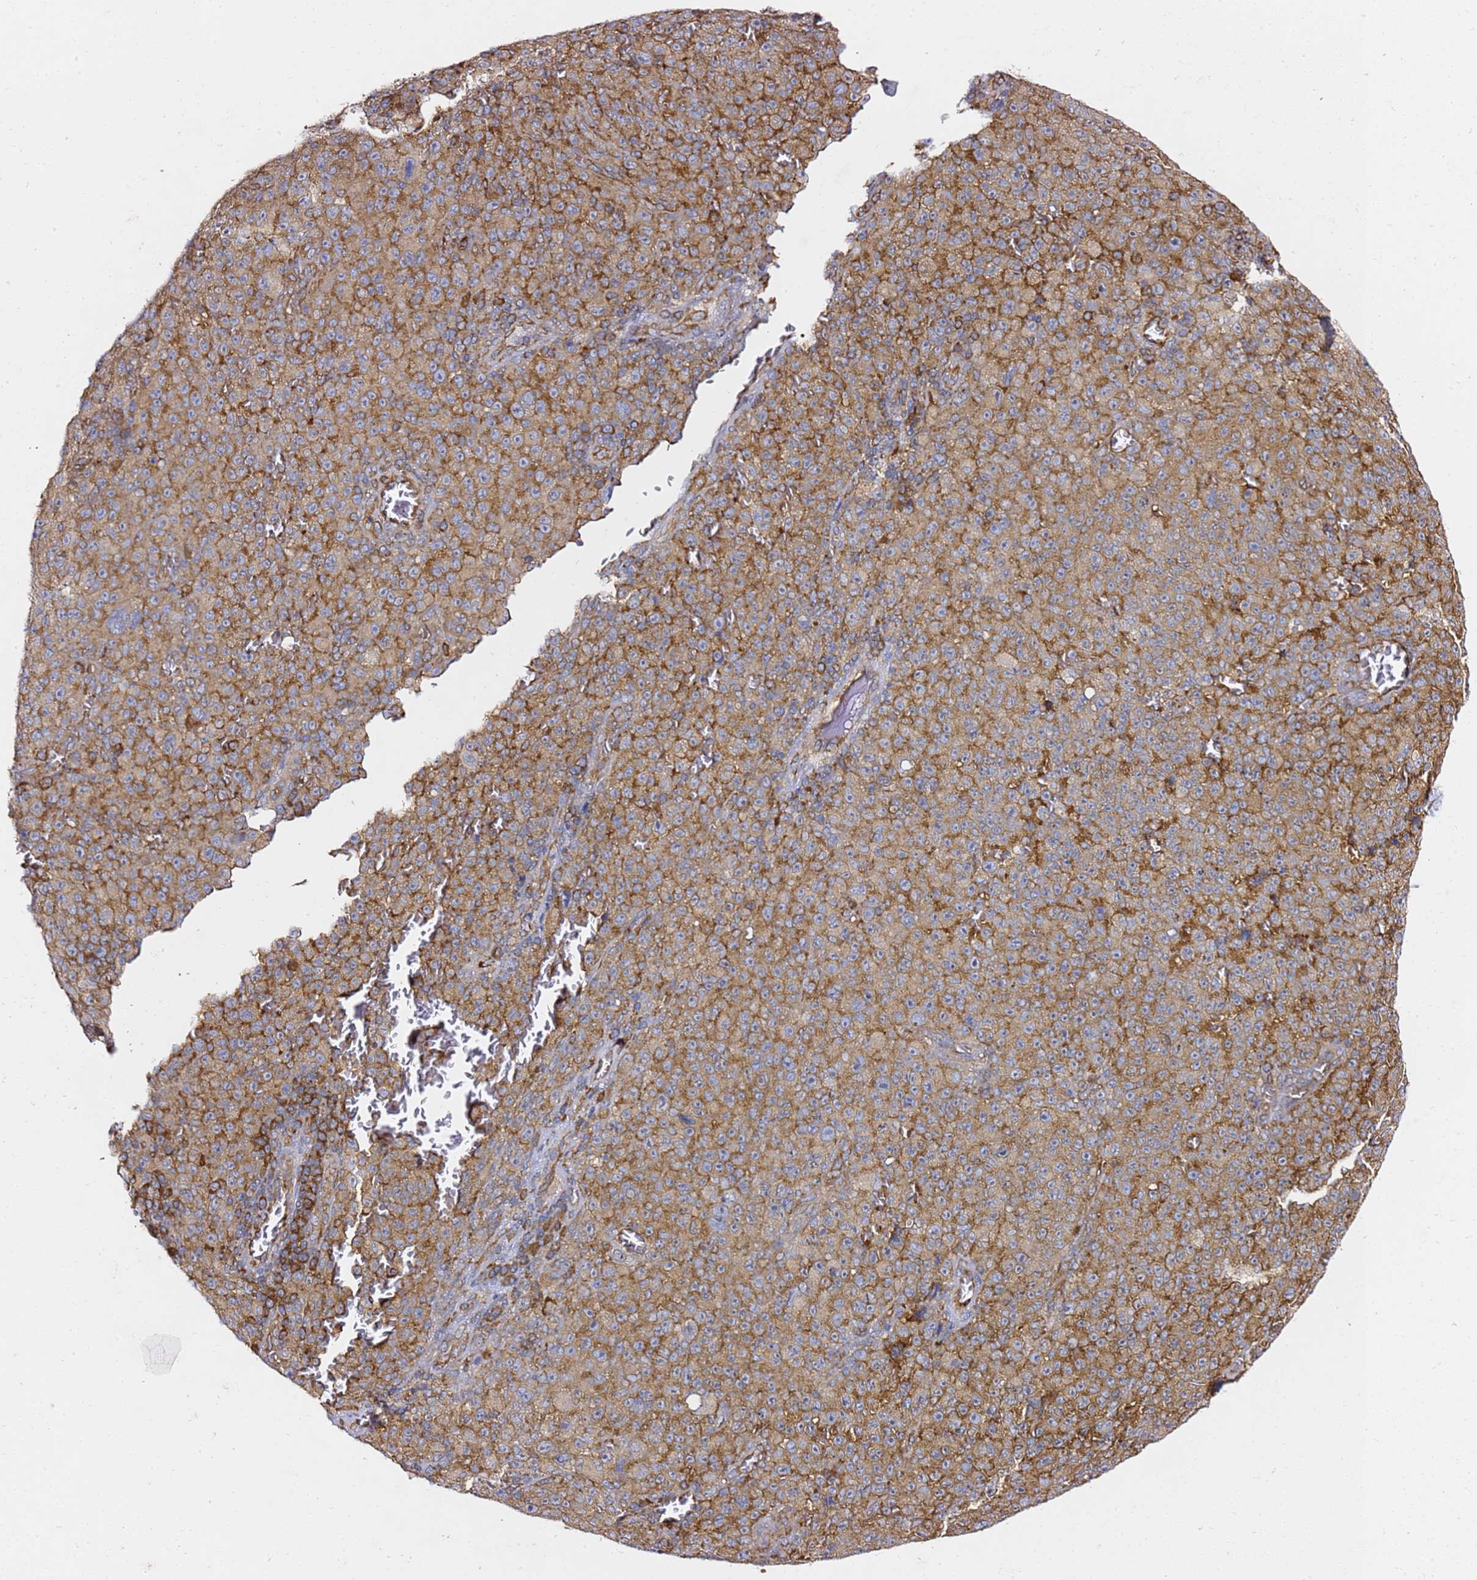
{"staining": {"intensity": "moderate", "quantity": ">75%", "location": "cytoplasmic/membranous"}, "tissue": "melanoma", "cell_type": "Tumor cells", "image_type": "cancer", "snomed": [{"axis": "morphology", "description": "Malignant melanoma, NOS"}, {"axis": "topography", "description": "Skin"}], "caption": "Malignant melanoma was stained to show a protein in brown. There is medium levels of moderate cytoplasmic/membranous staining in about >75% of tumor cells.", "gene": "TPST1", "patient": {"sex": "female", "age": 82}}